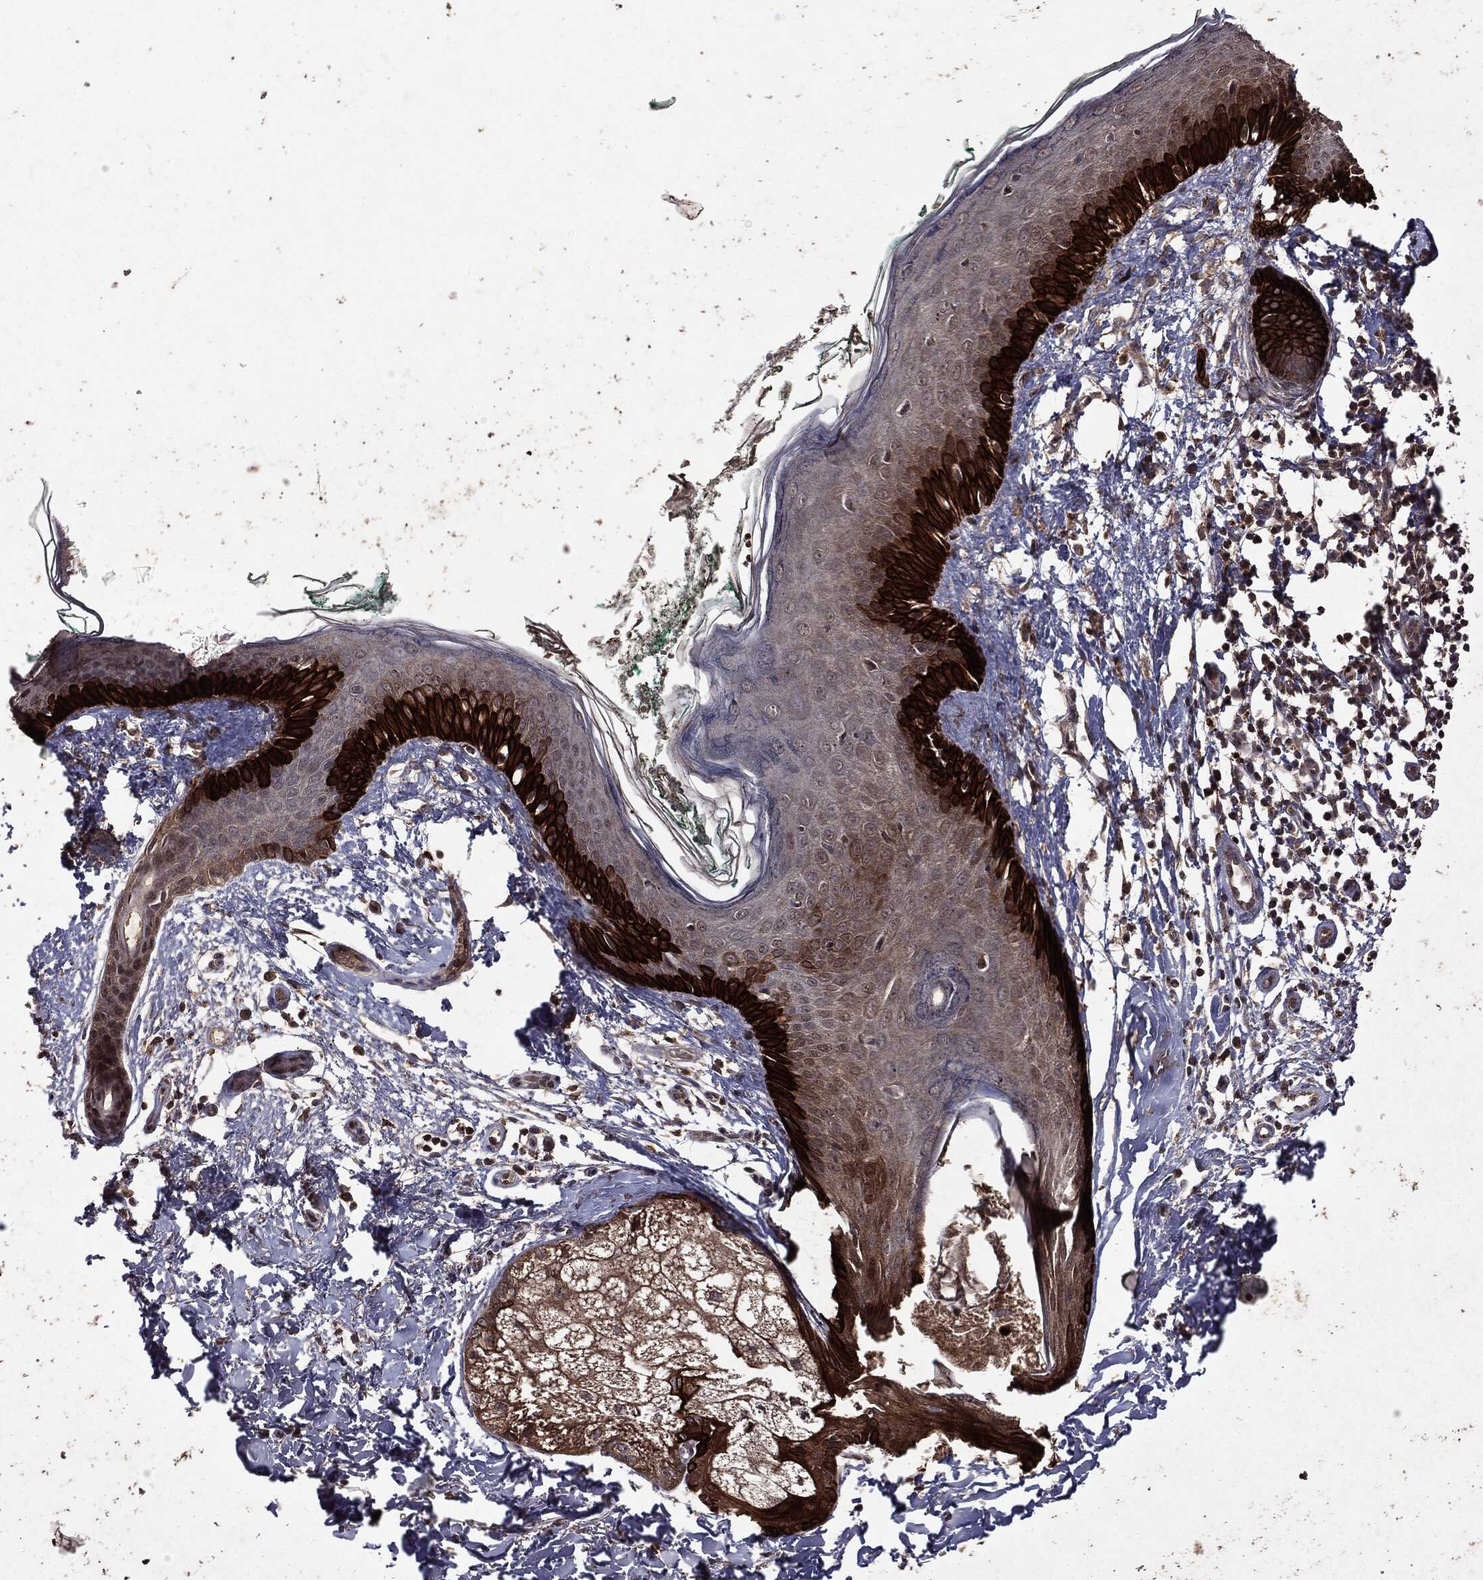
{"staining": {"intensity": "negative", "quantity": "none", "location": "none"}, "tissue": "skin", "cell_type": "Fibroblasts", "image_type": "normal", "snomed": [{"axis": "morphology", "description": "Normal tissue, NOS"}, {"axis": "morphology", "description": "Basal cell carcinoma"}, {"axis": "topography", "description": "Skin"}], "caption": "Immunohistochemistry (IHC) image of unremarkable skin stained for a protein (brown), which exhibits no positivity in fibroblasts.", "gene": "MTOR", "patient": {"sex": "male", "age": 33}}